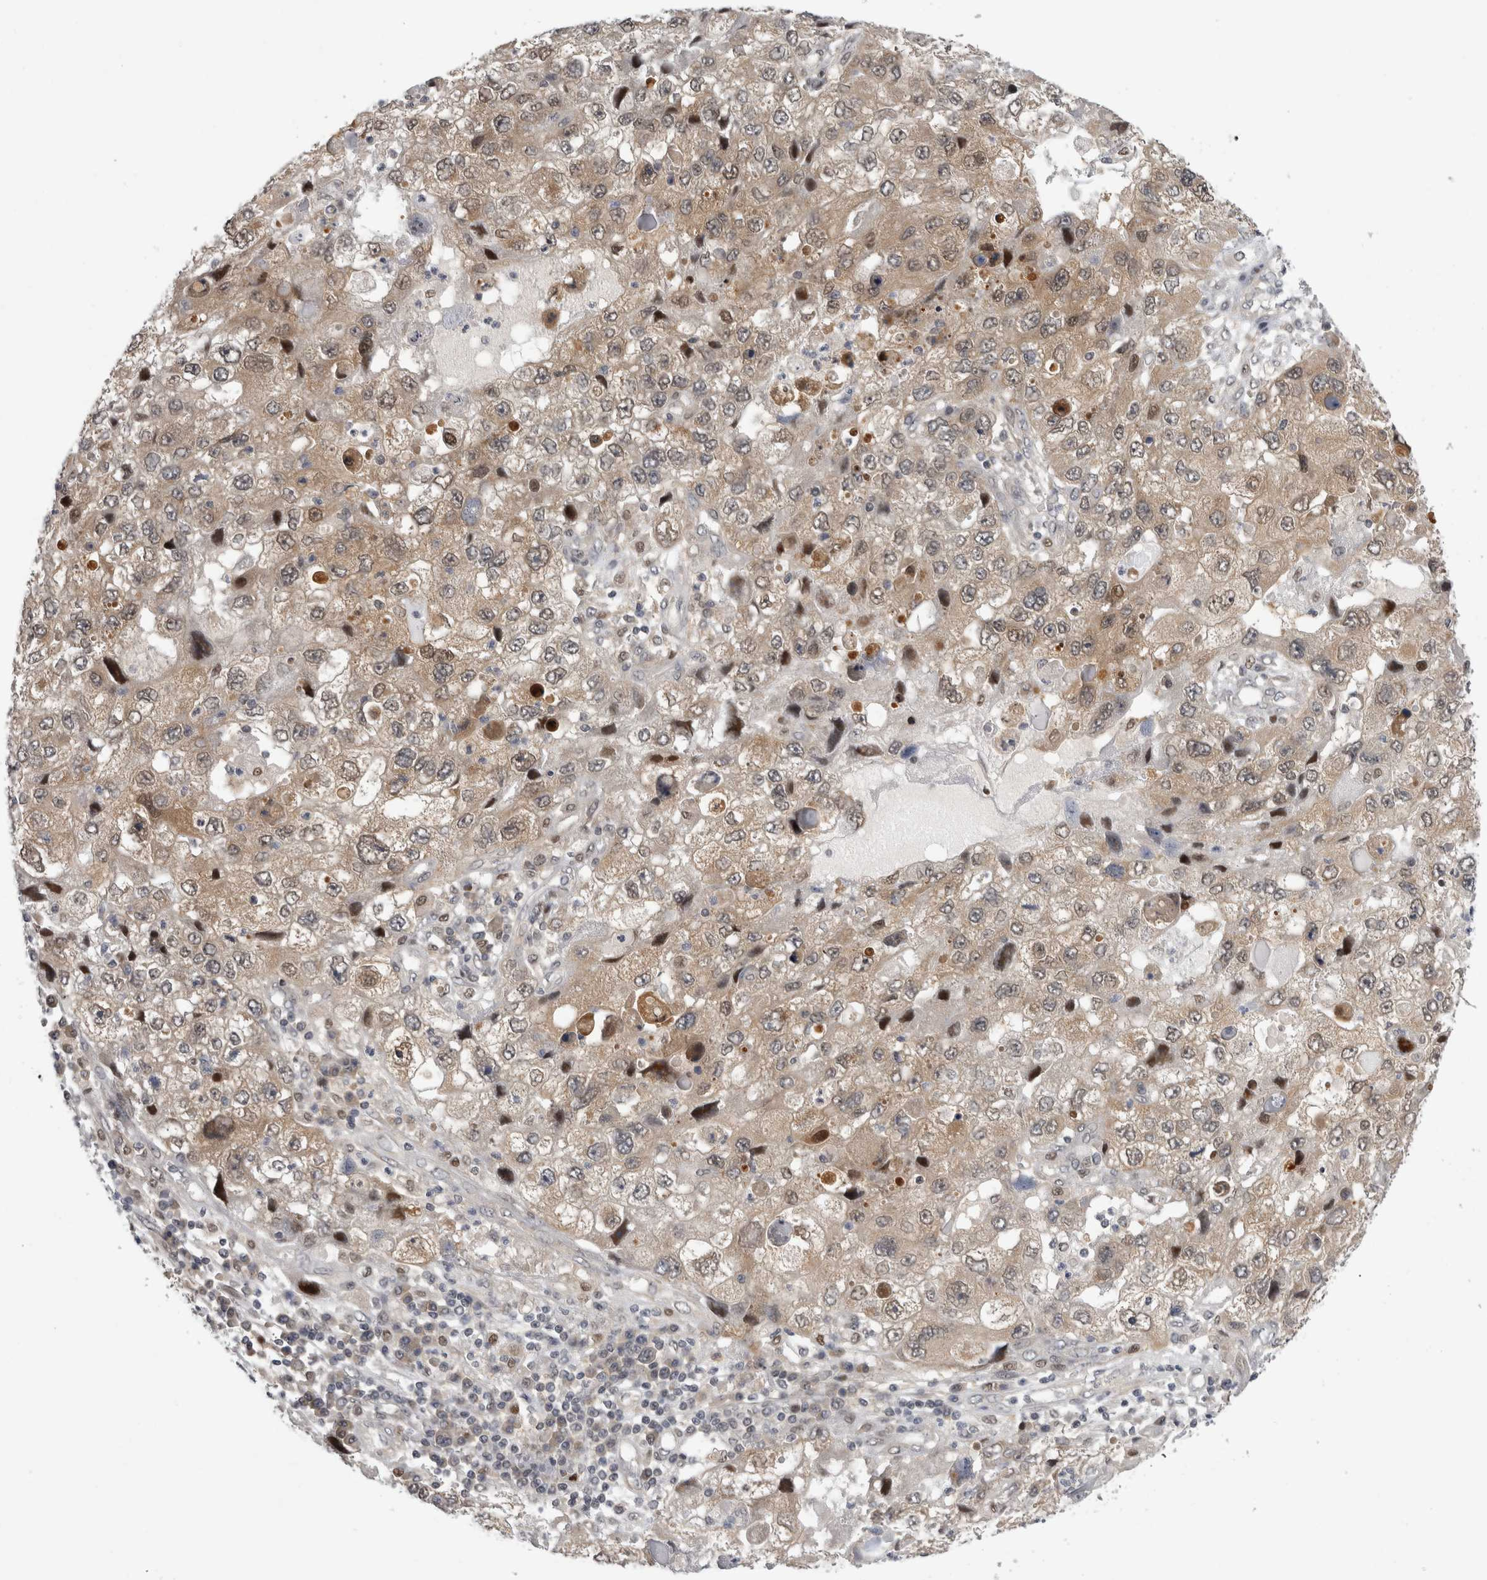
{"staining": {"intensity": "moderate", "quantity": ">75%", "location": "cytoplasmic/membranous,nuclear"}, "tissue": "endometrial cancer", "cell_type": "Tumor cells", "image_type": "cancer", "snomed": [{"axis": "morphology", "description": "Adenocarcinoma, NOS"}, {"axis": "topography", "description": "Endometrium"}], "caption": "About >75% of tumor cells in human endometrial cancer (adenocarcinoma) exhibit moderate cytoplasmic/membranous and nuclear protein positivity as visualized by brown immunohistochemical staining.", "gene": "PSMB2", "patient": {"sex": "female", "age": 49}}